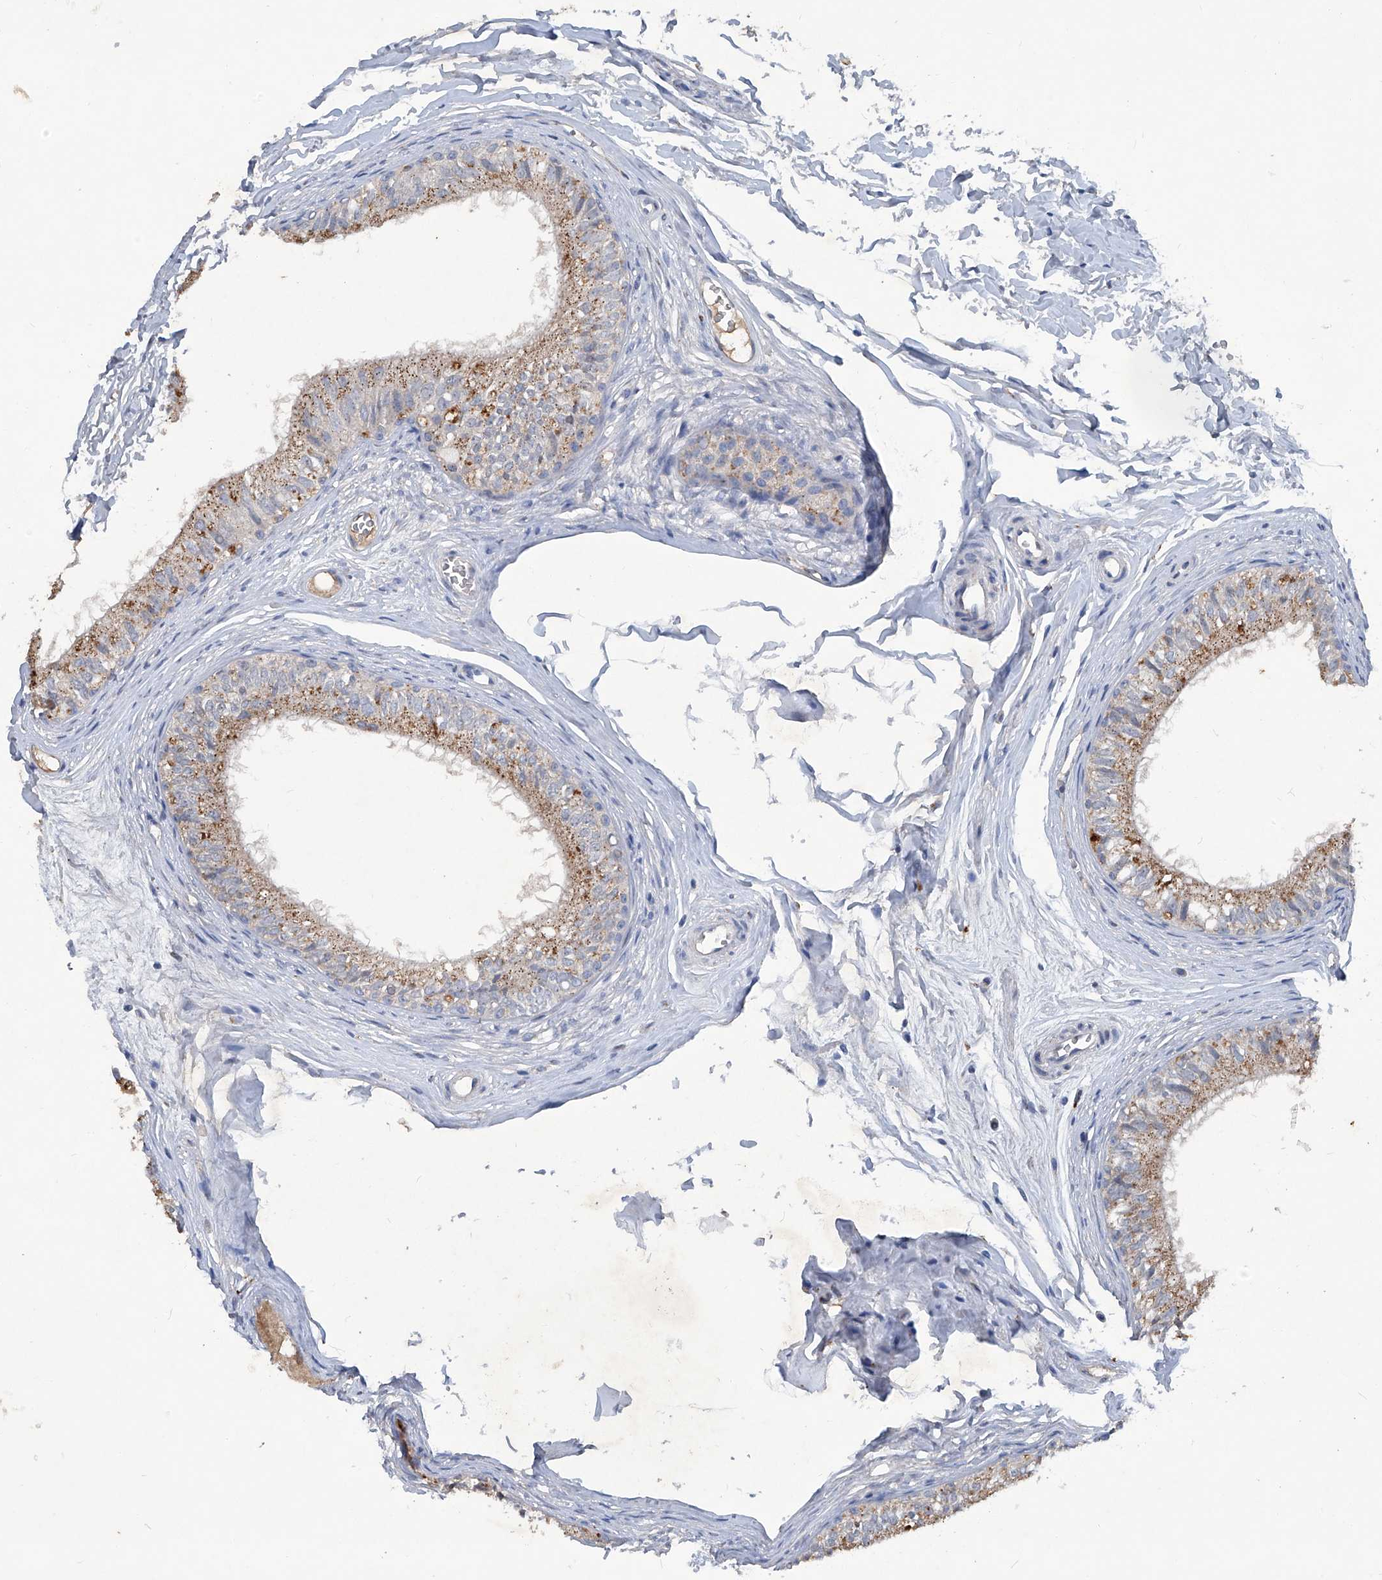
{"staining": {"intensity": "moderate", "quantity": ">75%", "location": "cytoplasmic/membranous"}, "tissue": "epididymis", "cell_type": "Glandular cells", "image_type": "normal", "snomed": [{"axis": "morphology", "description": "Normal tissue, NOS"}, {"axis": "morphology", "description": "Seminoma in situ"}, {"axis": "topography", "description": "Testis"}, {"axis": "topography", "description": "Epididymis"}], "caption": "Immunohistochemistry (IHC) (DAB) staining of unremarkable human epididymis exhibits moderate cytoplasmic/membranous protein staining in approximately >75% of glandular cells.", "gene": "PCSK5", "patient": {"sex": "male", "age": 28}}